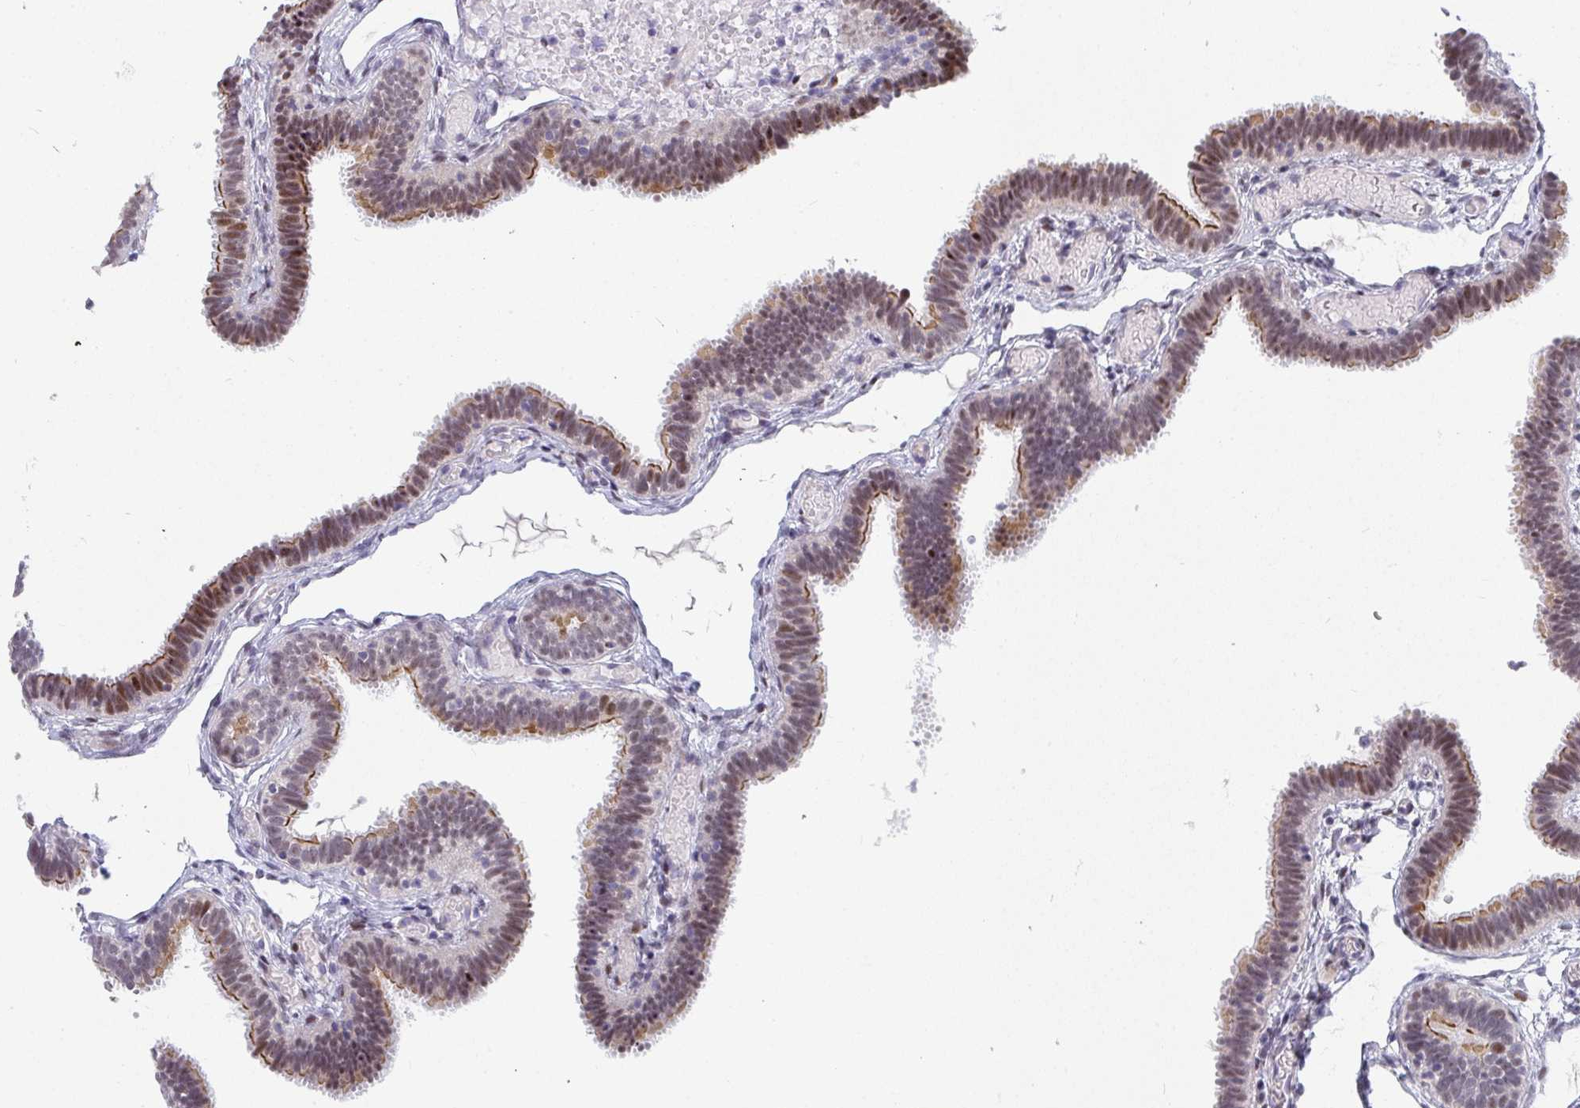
{"staining": {"intensity": "moderate", "quantity": "25%-75%", "location": "cytoplasmic/membranous"}, "tissue": "fallopian tube", "cell_type": "Glandular cells", "image_type": "normal", "snomed": [{"axis": "morphology", "description": "Normal tissue, NOS"}, {"axis": "topography", "description": "Fallopian tube"}], "caption": "A medium amount of moderate cytoplasmic/membranous staining is present in about 25%-75% of glandular cells in normal fallopian tube. (Stains: DAB (3,3'-diaminobenzidine) in brown, nuclei in blue, Microscopy: brightfield microscopy at high magnification).", "gene": "ZIC3", "patient": {"sex": "female", "age": 37}}